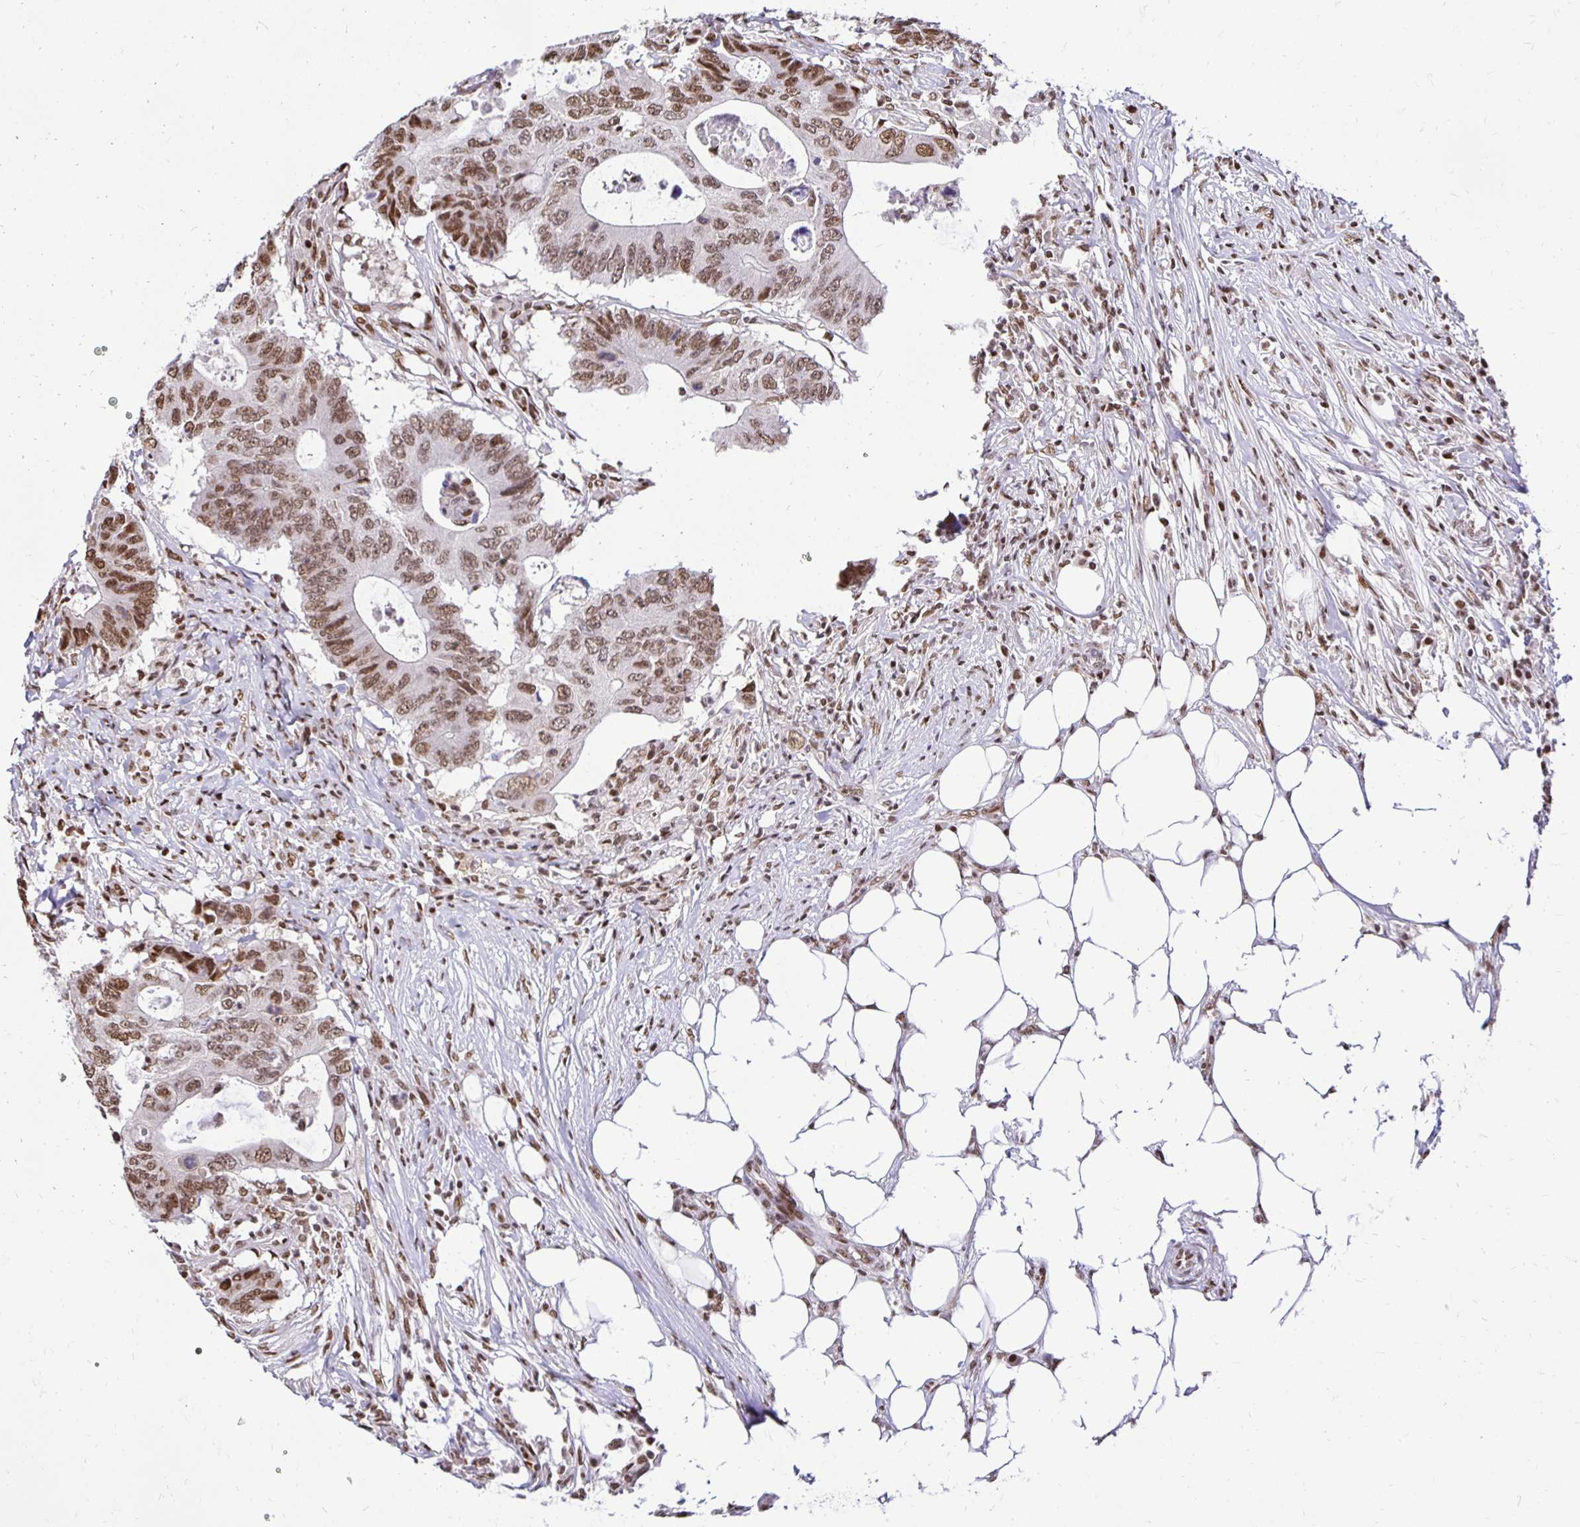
{"staining": {"intensity": "moderate", "quantity": ">75%", "location": "nuclear"}, "tissue": "colorectal cancer", "cell_type": "Tumor cells", "image_type": "cancer", "snomed": [{"axis": "morphology", "description": "Adenocarcinoma, NOS"}, {"axis": "topography", "description": "Colon"}], "caption": "Immunohistochemical staining of adenocarcinoma (colorectal) shows medium levels of moderate nuclear protein staining in approximately >75% of tumor cells.", "gene": "ZNF579", "patient": {"sex": "male", "age": 71}}